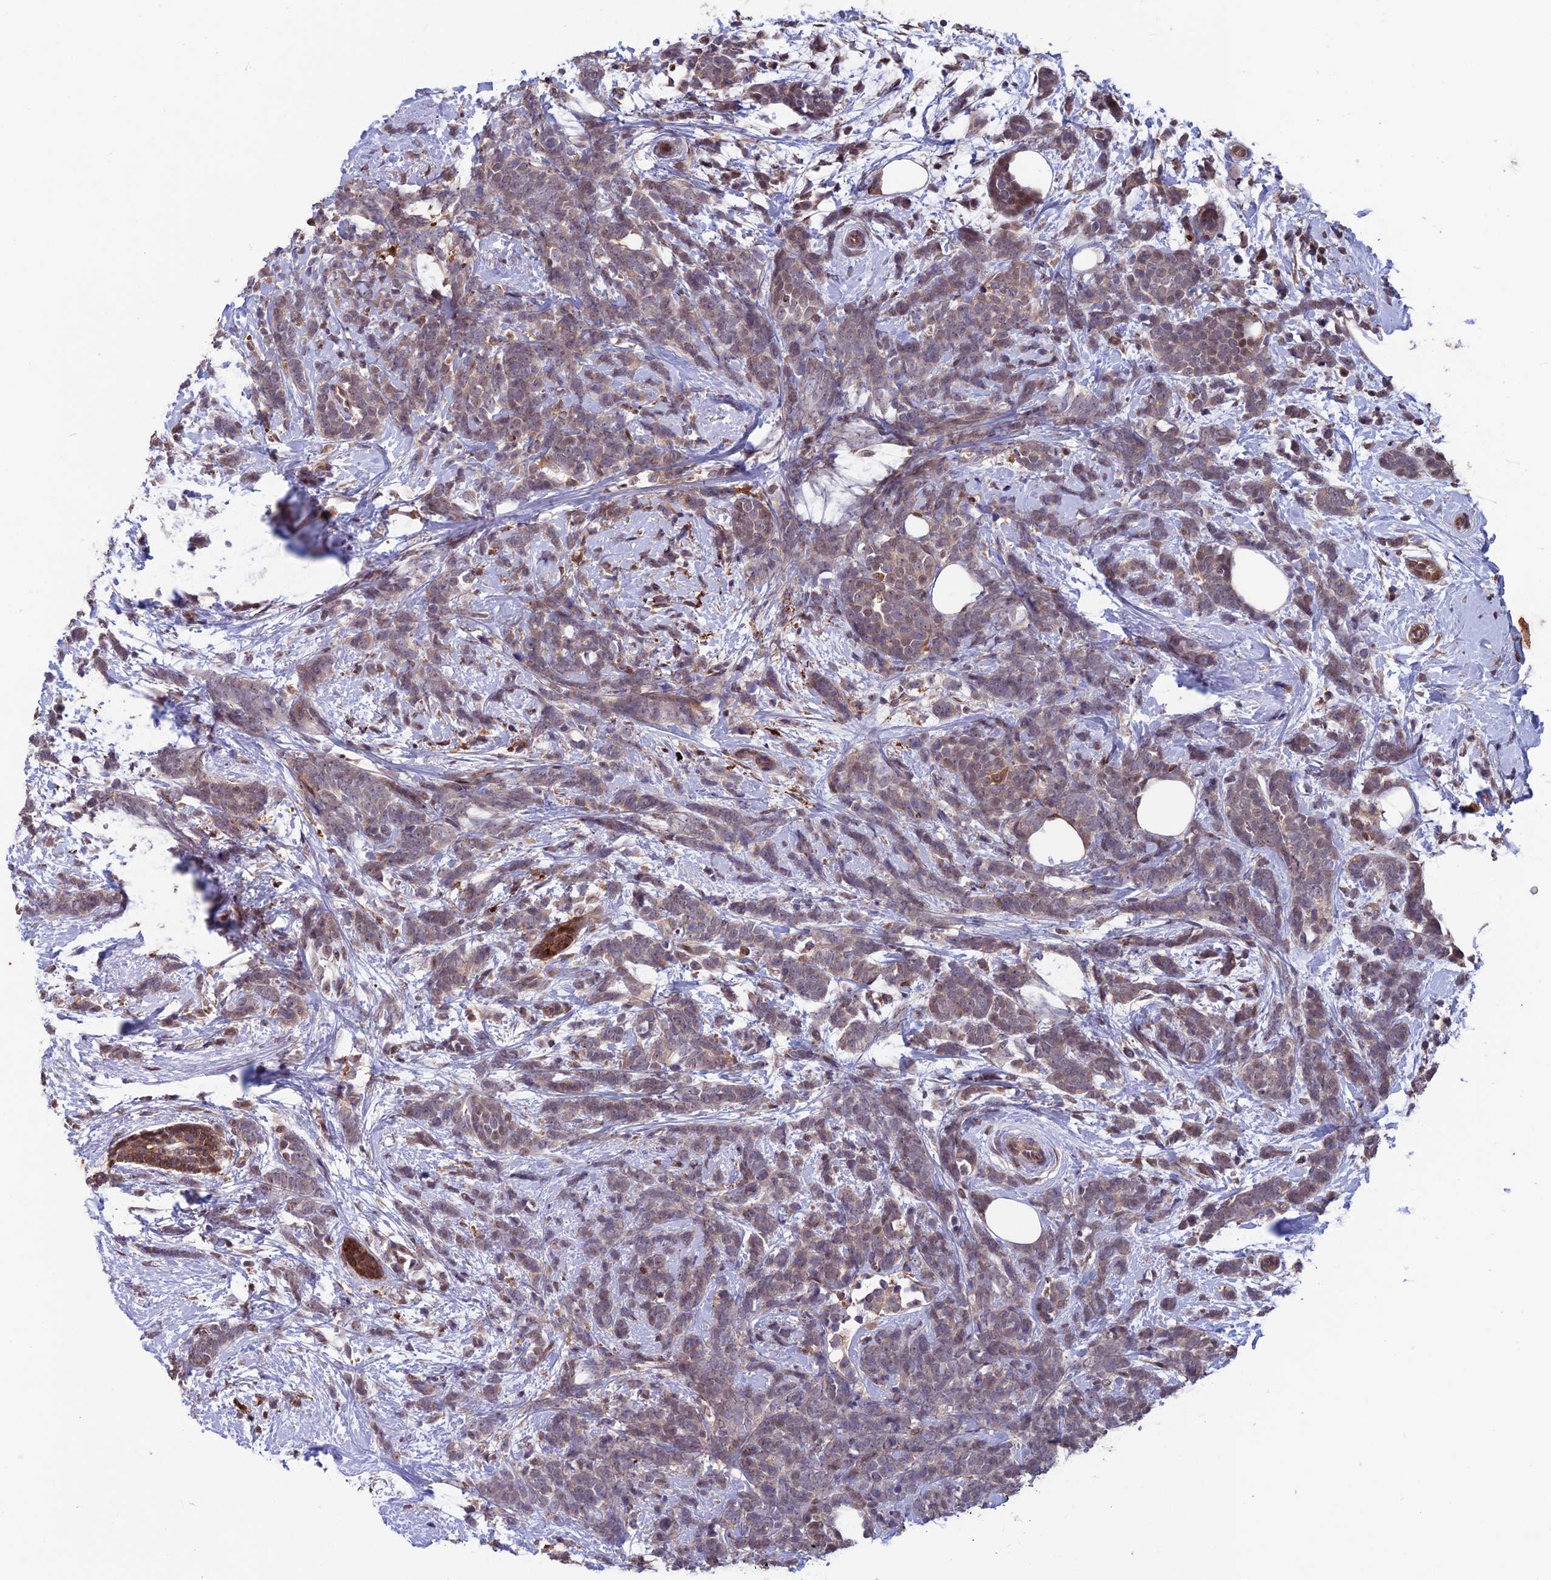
{"staining": {"intensity": "negative", "quantity": "none", "location": "none"}, "tissue": "breast cancer", "cell_type": "Tumor cells", "image_type": "cancer", "snomed": [{"axis": "morphology", "description": "Lobular carcinoma"}, {"axis": "topography", "description": "Breast"}], "caption": "Tumor cells show no significant protein positivity in breast lobular carcinoma. Brightfield microscopy of IHC stained with DAB (brown) and hematoxylin (blue), captured at high magnification.", "gene": "MAST2", "patient": {"sex": "female", "age": 58}}